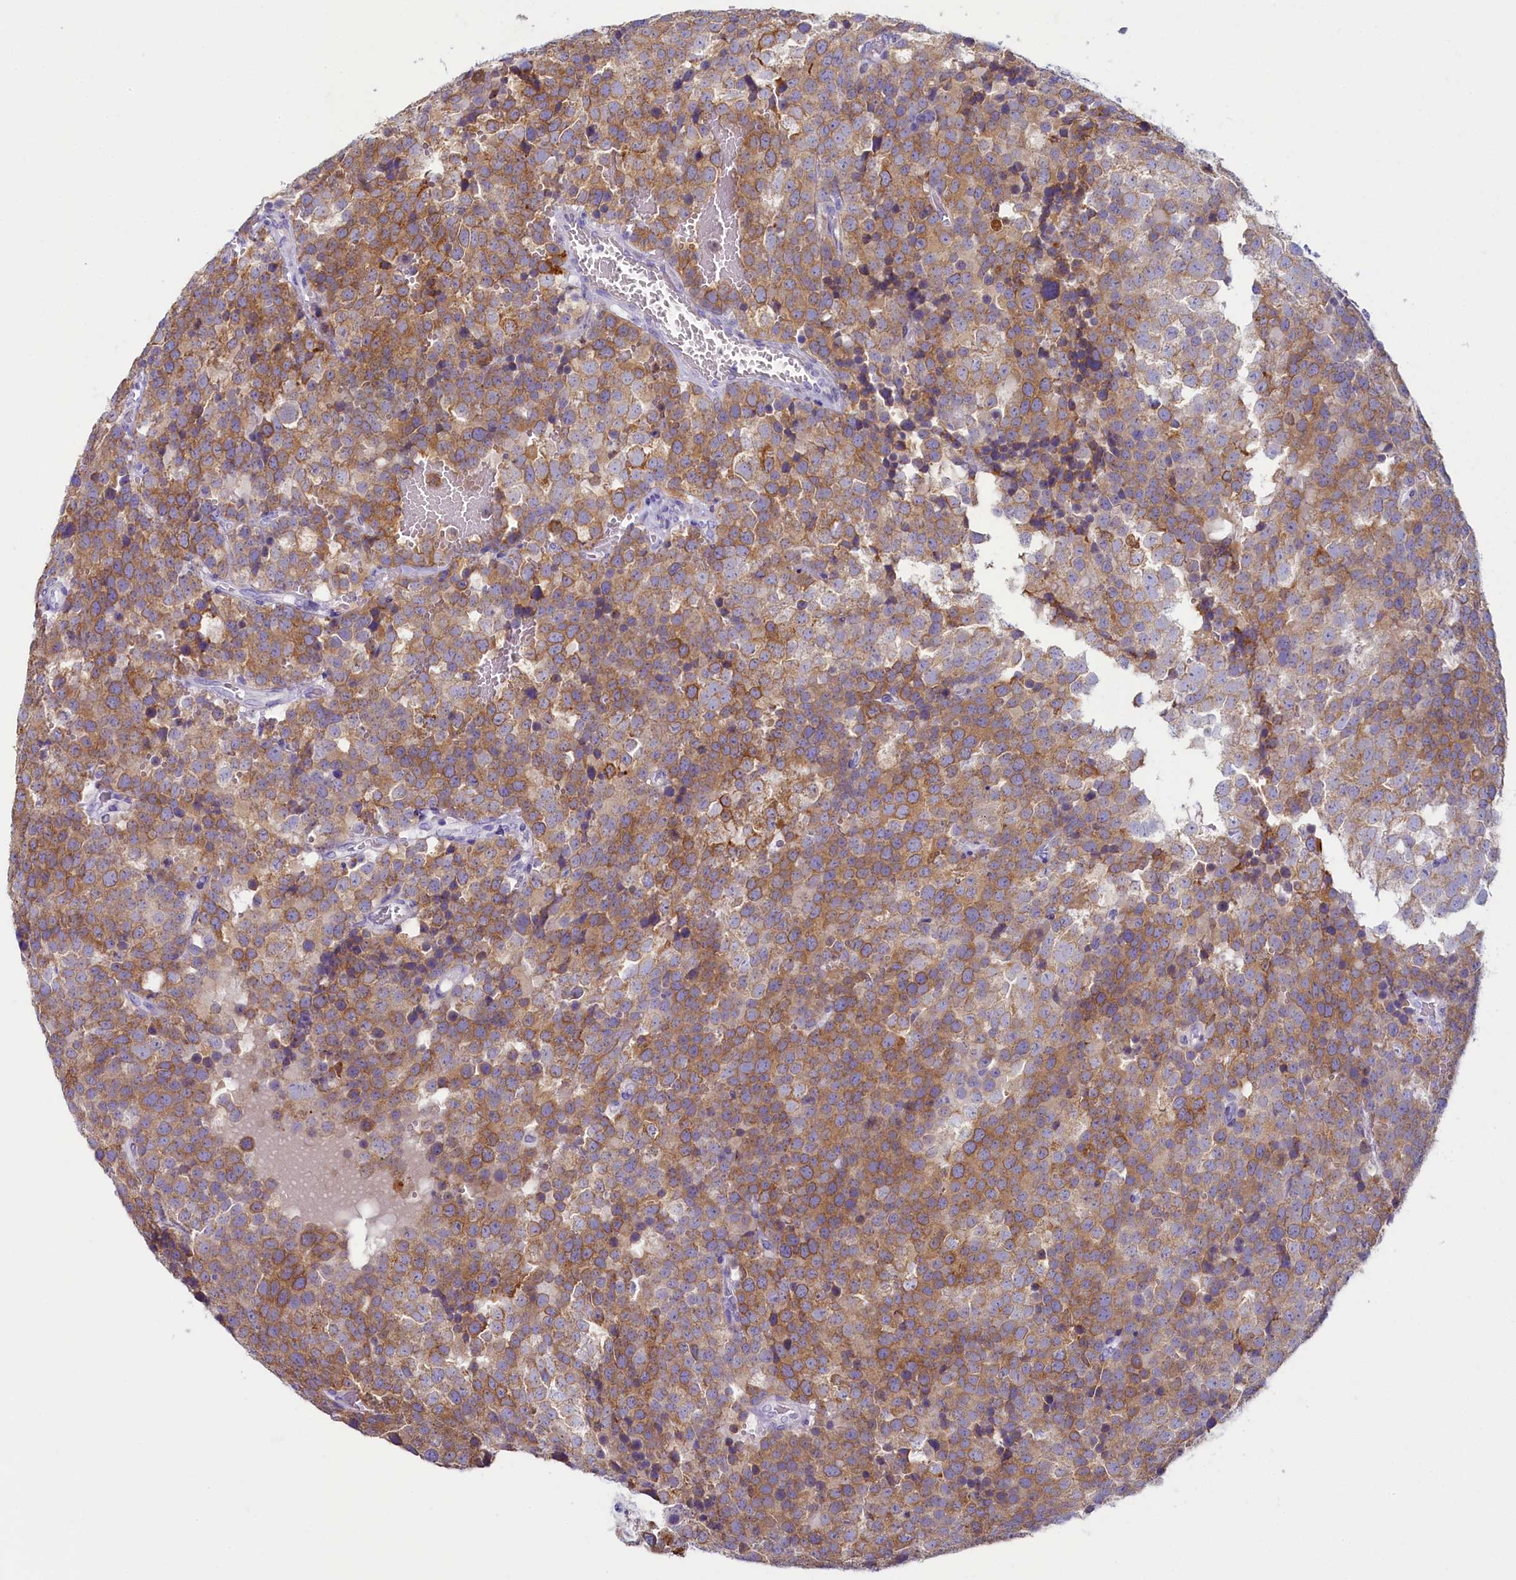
{"staining": {"intensity": "moderate", "quantity": ">75%", "location": "cytoplasmic/membranous"}, "tissue": "testis cancer", "cell_type": "Tumor cells", "image_type": "cancer", "snomed": [{"axis": "morphology", "description": "Seminoma, NOS"}, {"axis": "topography", "description": "Testis"}], "caption": "Tumor cells show medium levels of moderate cytoplasmic/membranous staining in approximately >75% of cells in human testis seminoma.", "gene": "SKA3", "patient": {"sex": "male", "age": 71}}